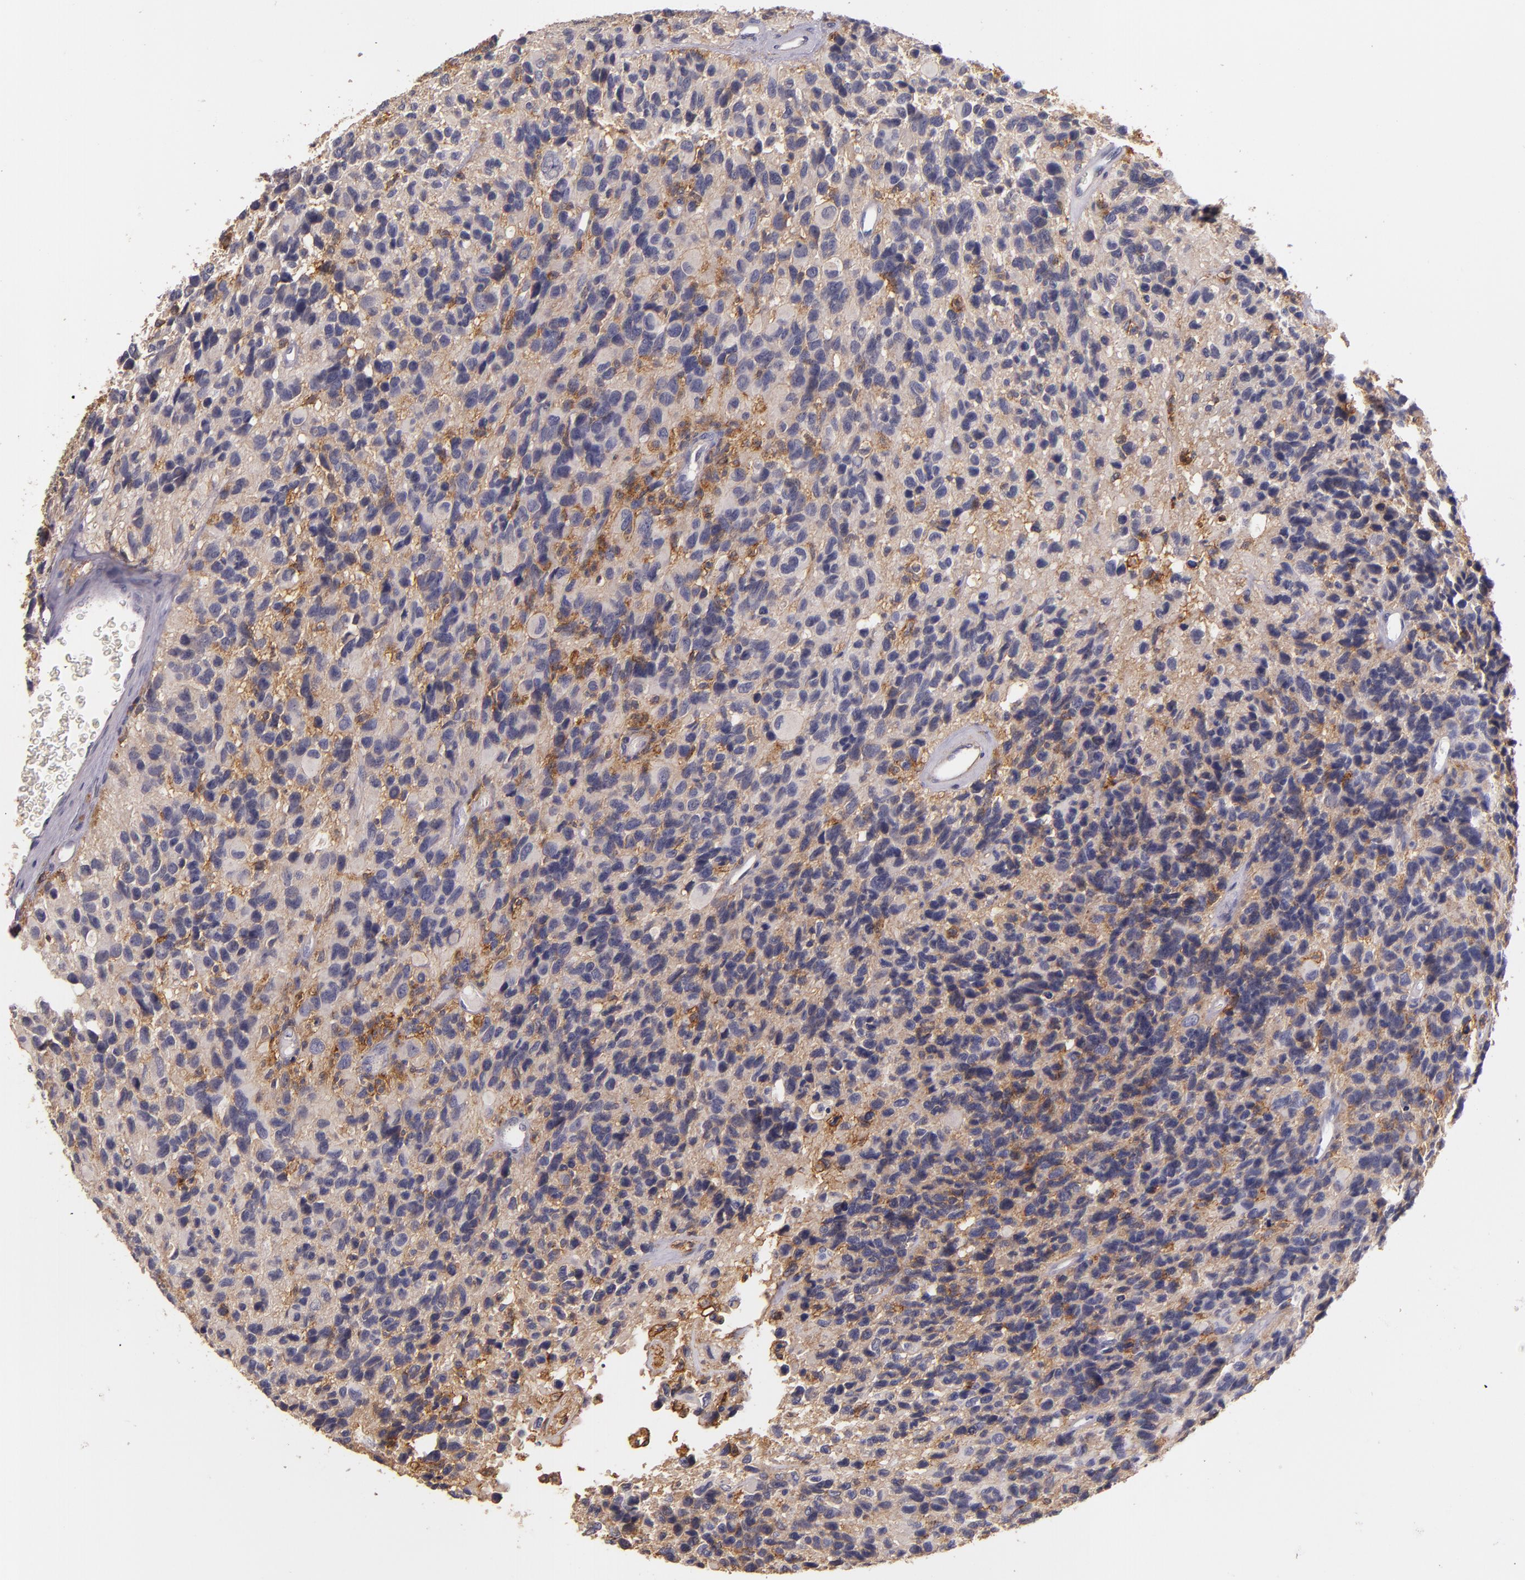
{"staining": {"intensity": "weak", "quantity": "<25%", "location": "cytoplasmic/membranous"}, "tissue": "glioma", "cell_type": "Tumor cells", "image_type": "cancer", "snomed": [{"axis": "morphology", "description": "Glioma, malignant, High grade"}, {"axis": "topography", "description": "Brain"}], "caption": "Tumor cells show no significant protein staining in high-grade glioma (malignant).", "gene": "C5AR1", "patient": {"sex": "male", "age": 77}}